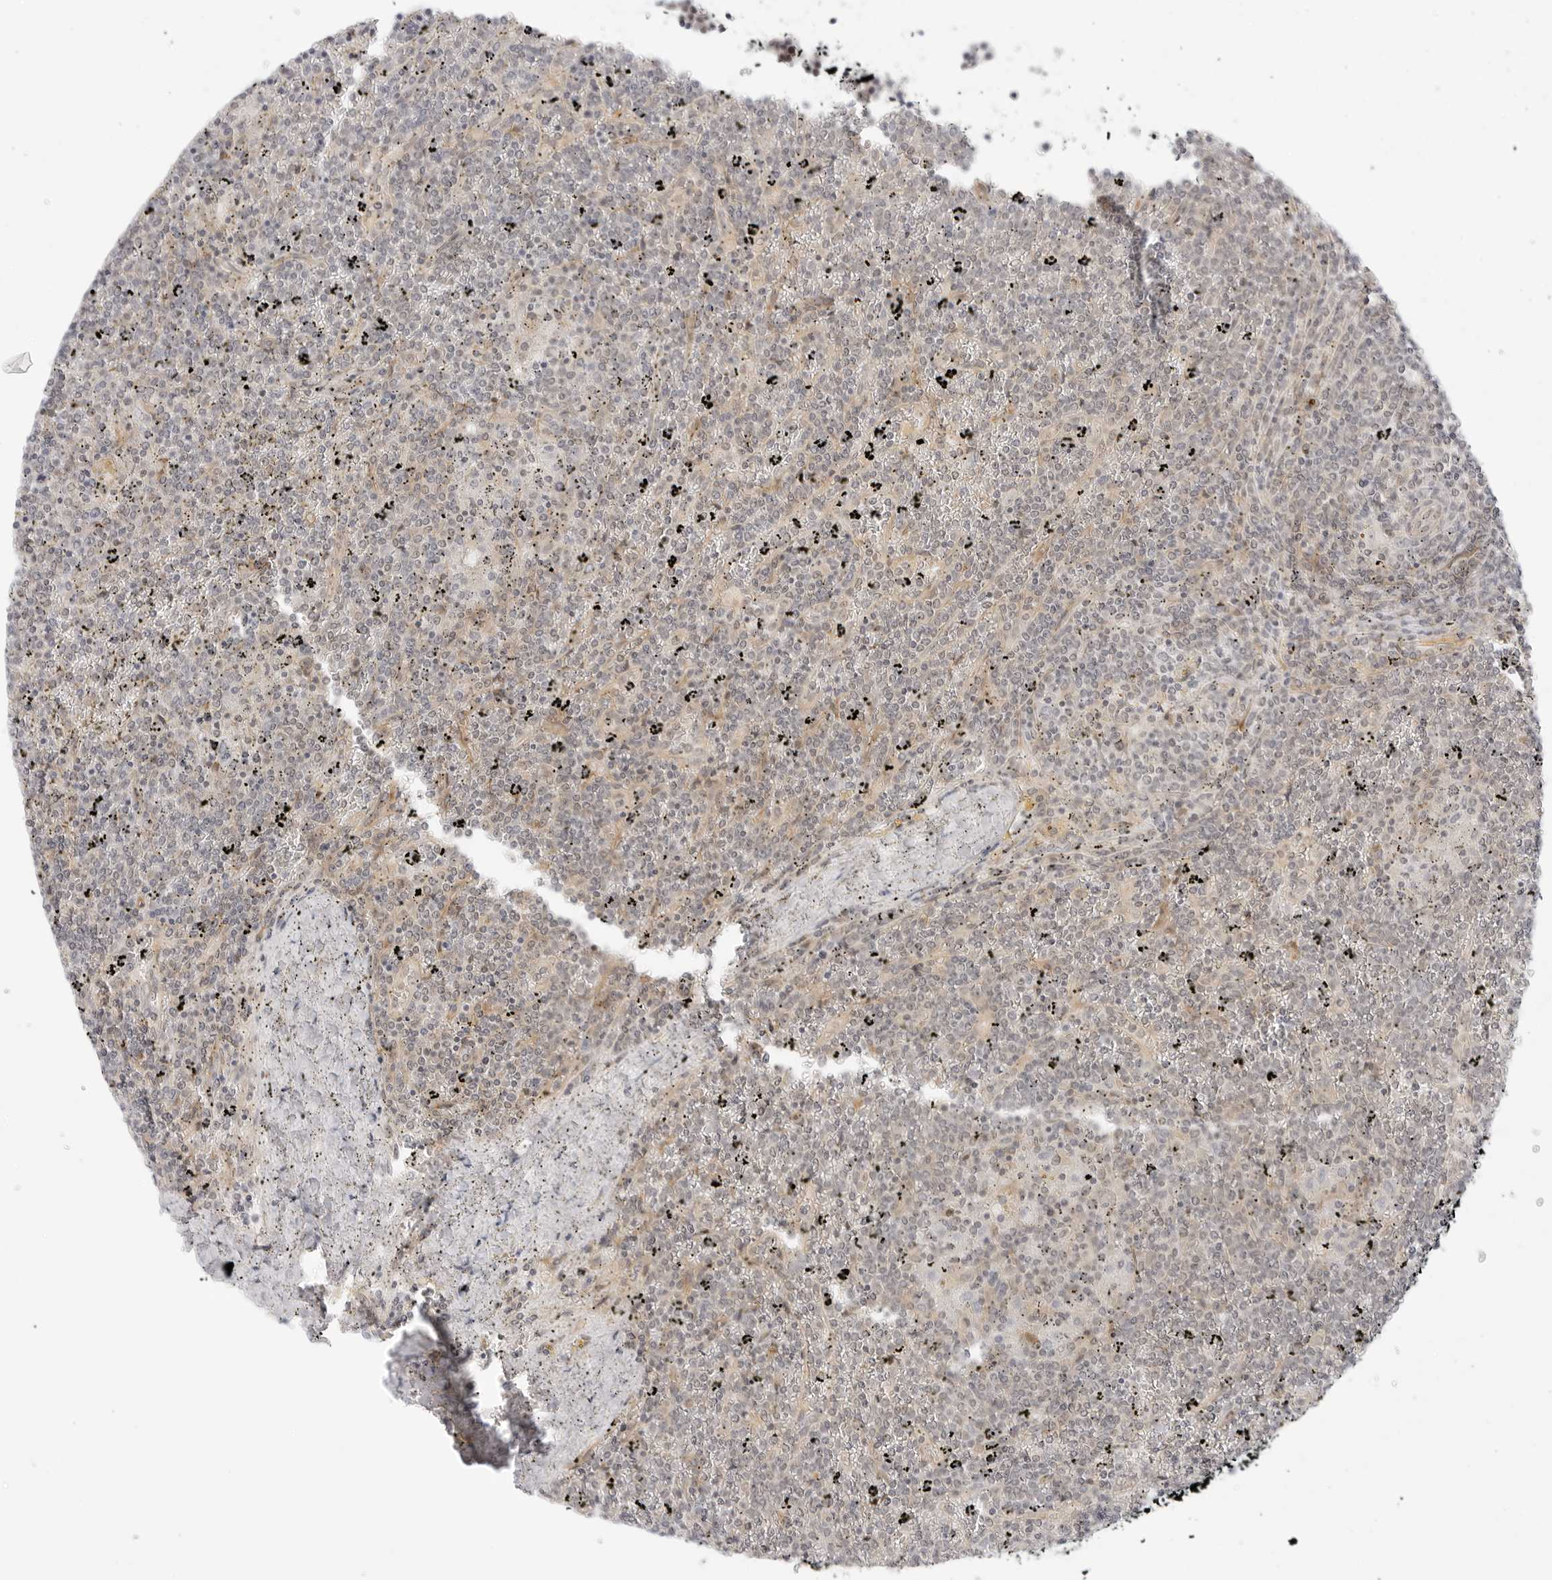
{"staining": {"intensity": "negative", "quantity": "none", "location": "none"}, "tissue": "lymphoma", "cell_type": "Tumor cells", "image_type": "cancer", "snomed": [{"axis": "morphology", "description": "Malignant lymphoma, non-Hodgkin's type, Low grade"}, {"axis": "topography", "description": "Spleen"}], "caption": "DAB immunohistochemical staining of human lymphoma displays no significant positivity in tumor cells.", "gene": "TCP1", "patient": {"sex": "female", "age": 19}}